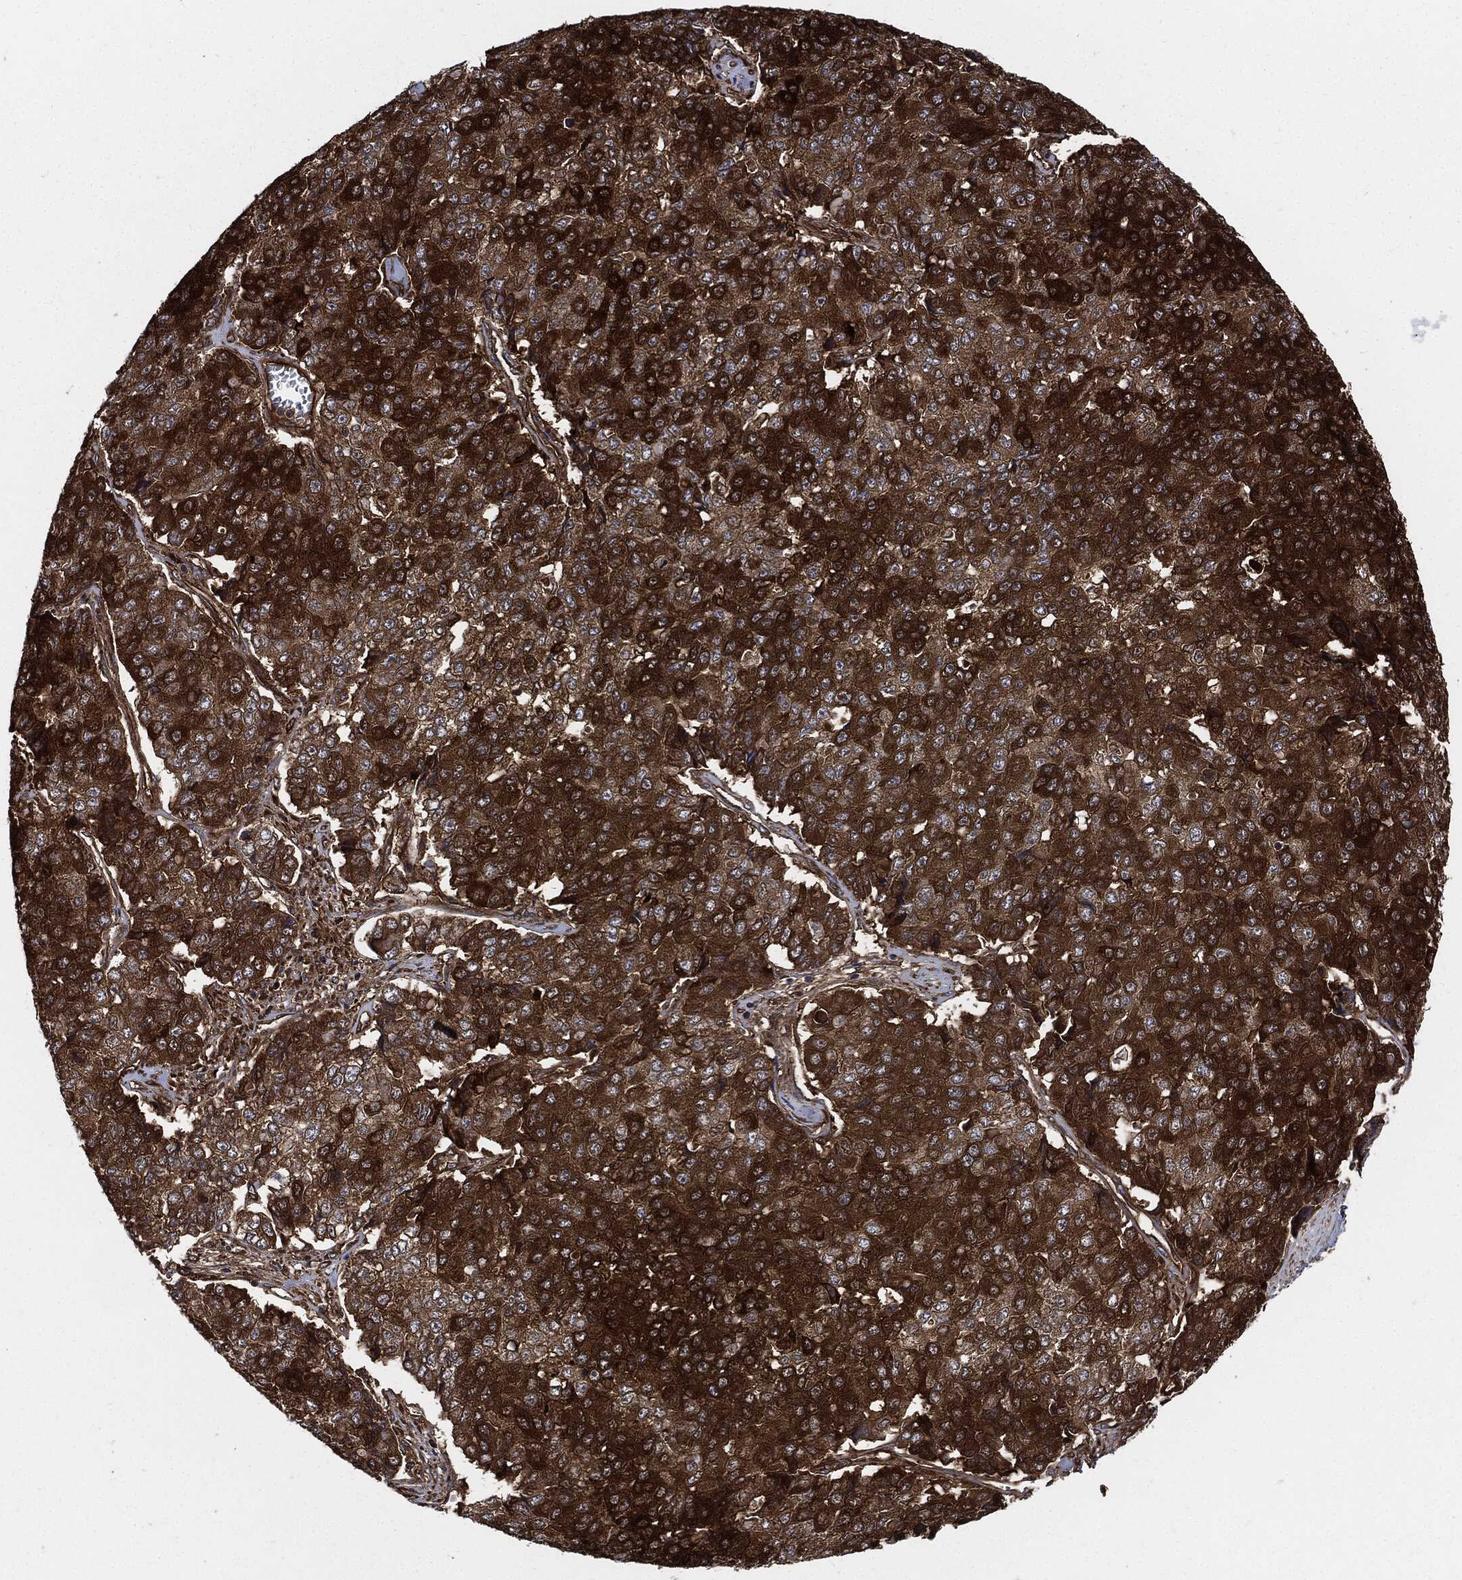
{"staining": {"intensity": "strong", "quantity": ">75%", "location": "cytoplasmic/membranous"}, "tissue": "pancreatic cancer", "cell_type": "Tumor cells", "image_type": "cancer", "snomed": [{"axis": "morphology", "description": "Normal tissue, NOS"}, {"axis": "morphology", "description": "Adenocarcinoma, NOS"}, {"axis": "topography", "description": "Pancreas"}, {"axis": "topography", "description": "Duodenum"}], "caption": "Immunohistochemistry micrograph of neoplastic tissue: pancreatic cancer stained using immunohistochemistry shows high levels of strong protein expression localized specifically in the cytoplasmic/membranous of tumor cells, appearing as a cytoplasmic/membranous brown color.", "gene": "XPNPEP1", "patient": {"sex": "male", "age": 50}}